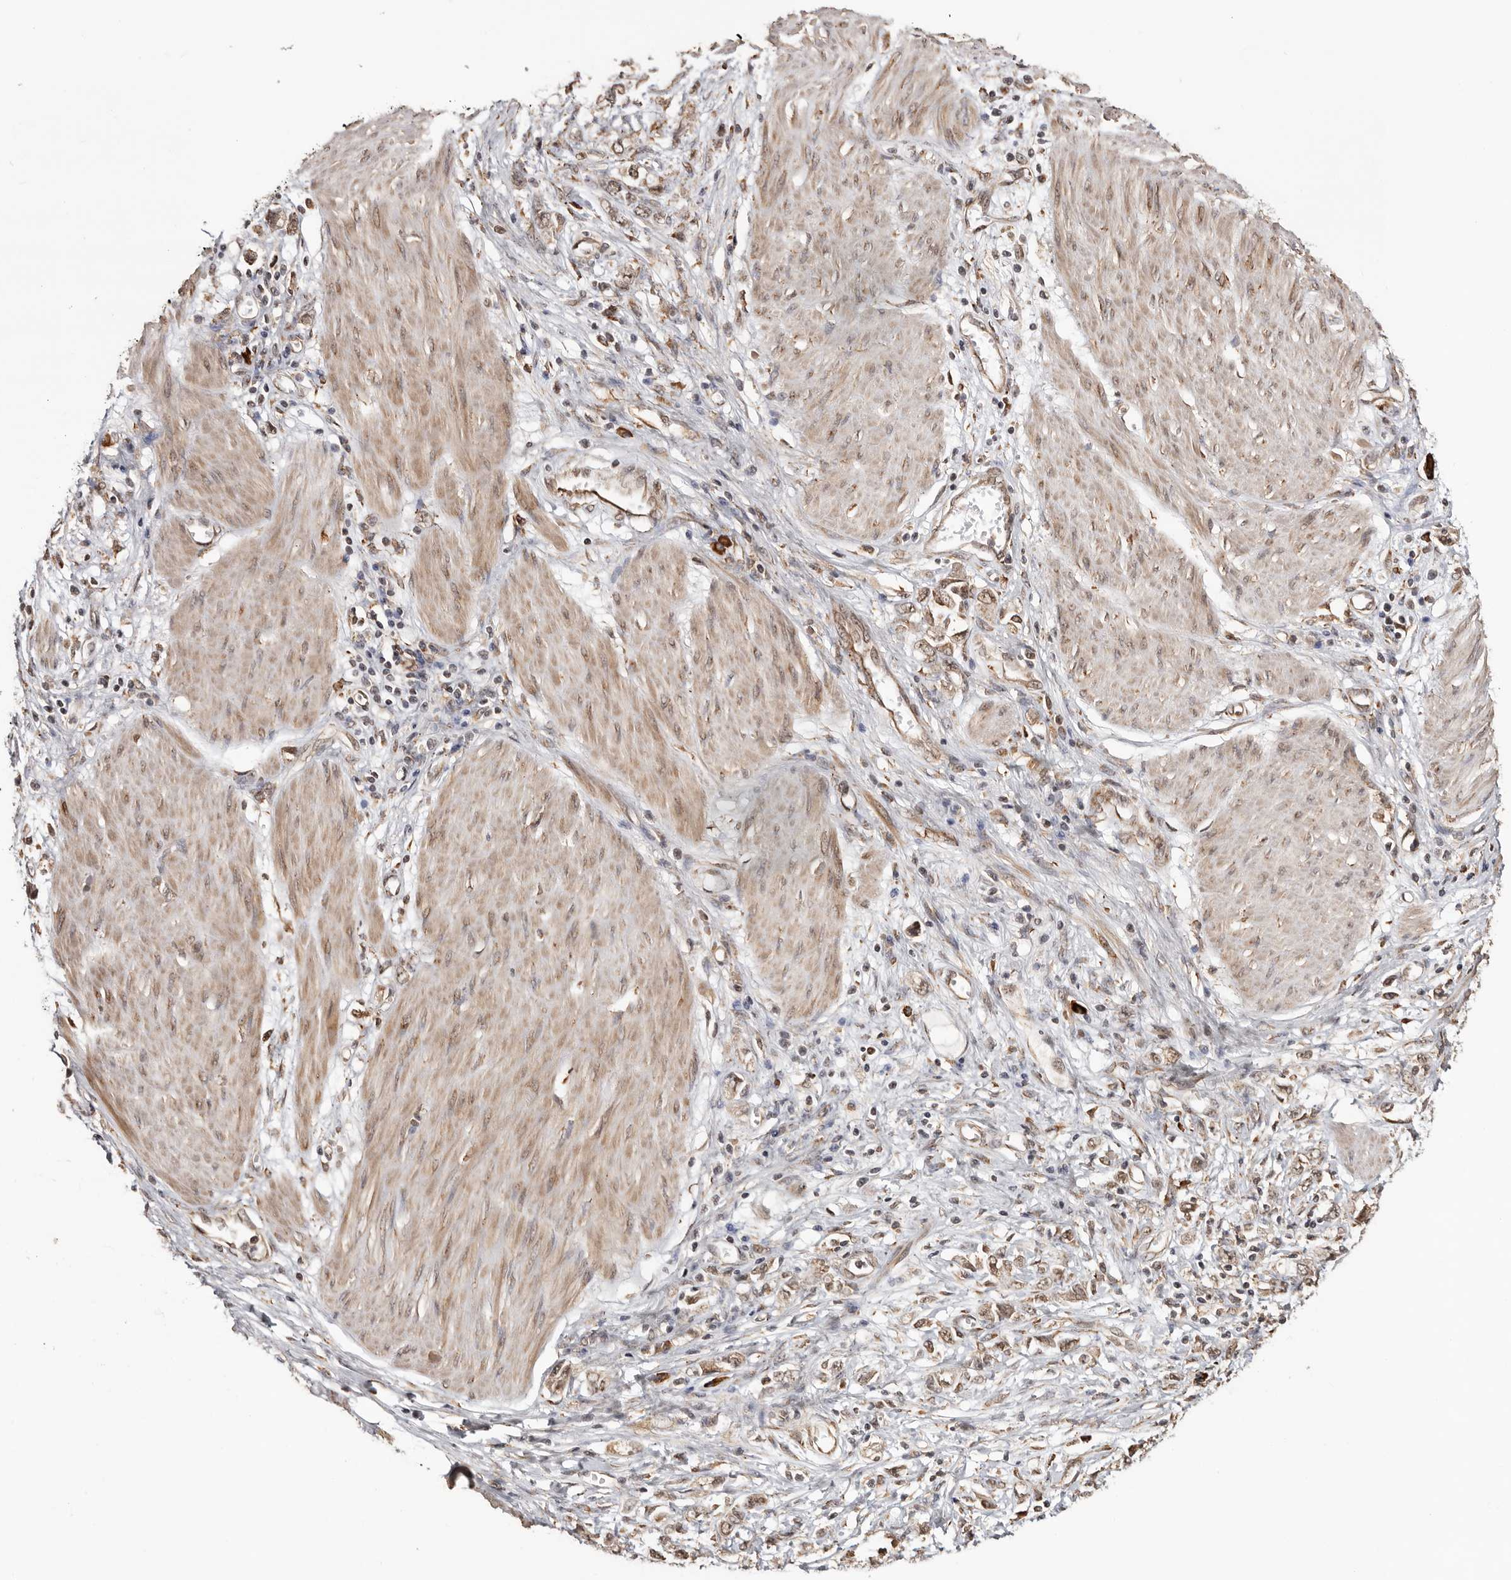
{"staining": {"intensity": "weak", "quantity": ">75%", "location": "nuclear"}, "tissue": "stomach cancer", "cell_type": "Tumor cells", "image_type": "cancer", "snomed": [{"axis": "morphology", "description": "Adenocarcinoma, NOS"}, {"axis": "topography", "description": "Stomach"}], "caption": "A high-resolution micrograph shows immunohistochemistry staining of adenocarcinoma (stomach), which displays weak nuclear staining in about >75% of tumor cells. (Brightfield microscopy of DAB IHC at high magnification).", "gene": "ZNF83", "patient": {"sex": "female", "age": 76}}